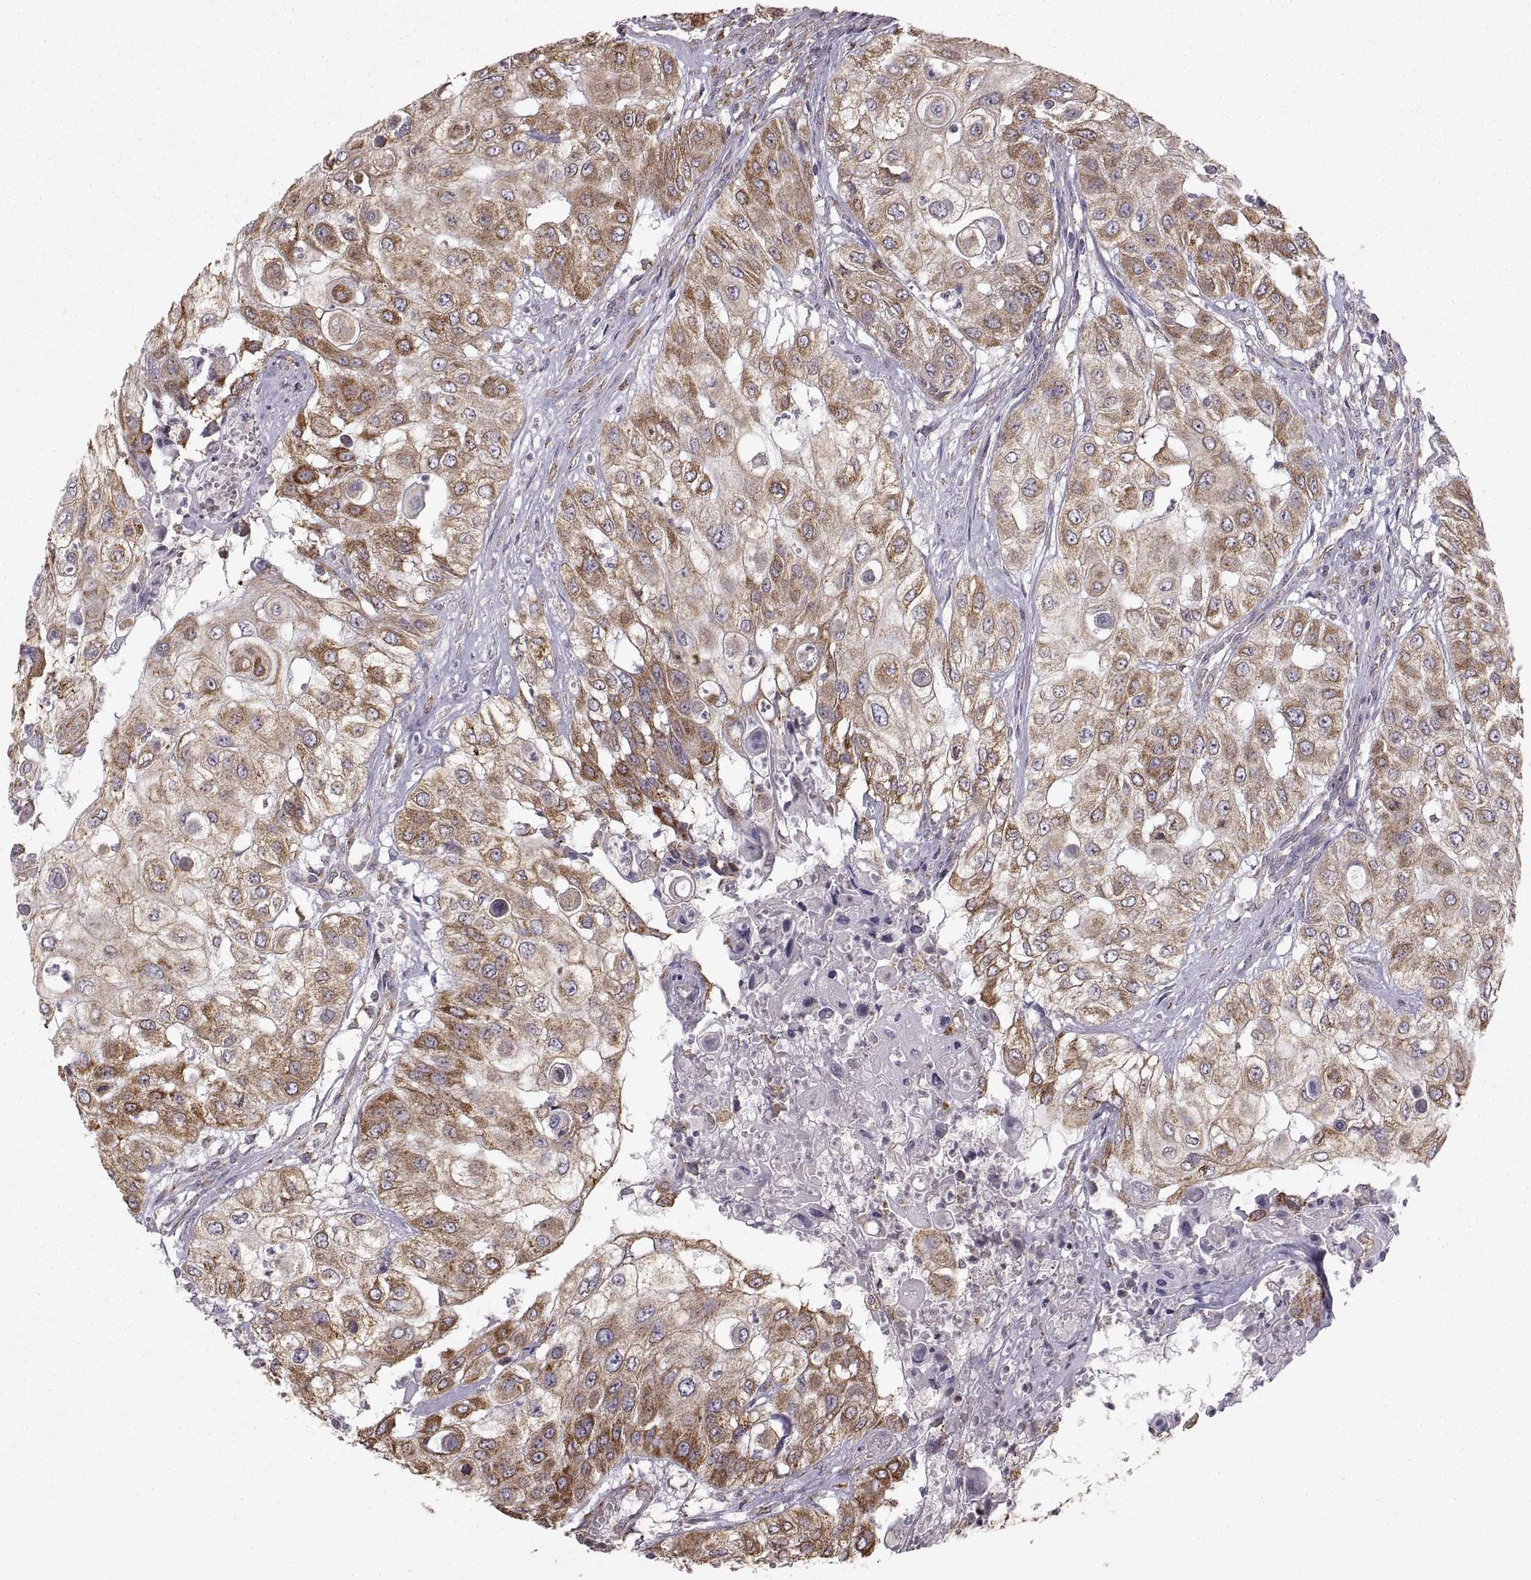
{"staining": {"intensity": "moderate", "quantity": "<25%", "location": "cytoplasmic/membranous"}, "tissue": "urothelial cancer", "cell_type": "Tumor cells", "image_type": "cancer", "snomed": [{"axis": "morphology", "description": "Urothelial carcinoma, High grade"}, {"axis": "topography", "description": "Urinary bladder"}], "caption": "Immunohistochemistry (DAB) staining of urothelial carcinoma (high-grade) demonstrates moderate cytoplasmic/membranous protein expression in about <25% of tumor cells.", "gene": "PDIA3", "patient": {"sex": "female", "age": 79}}